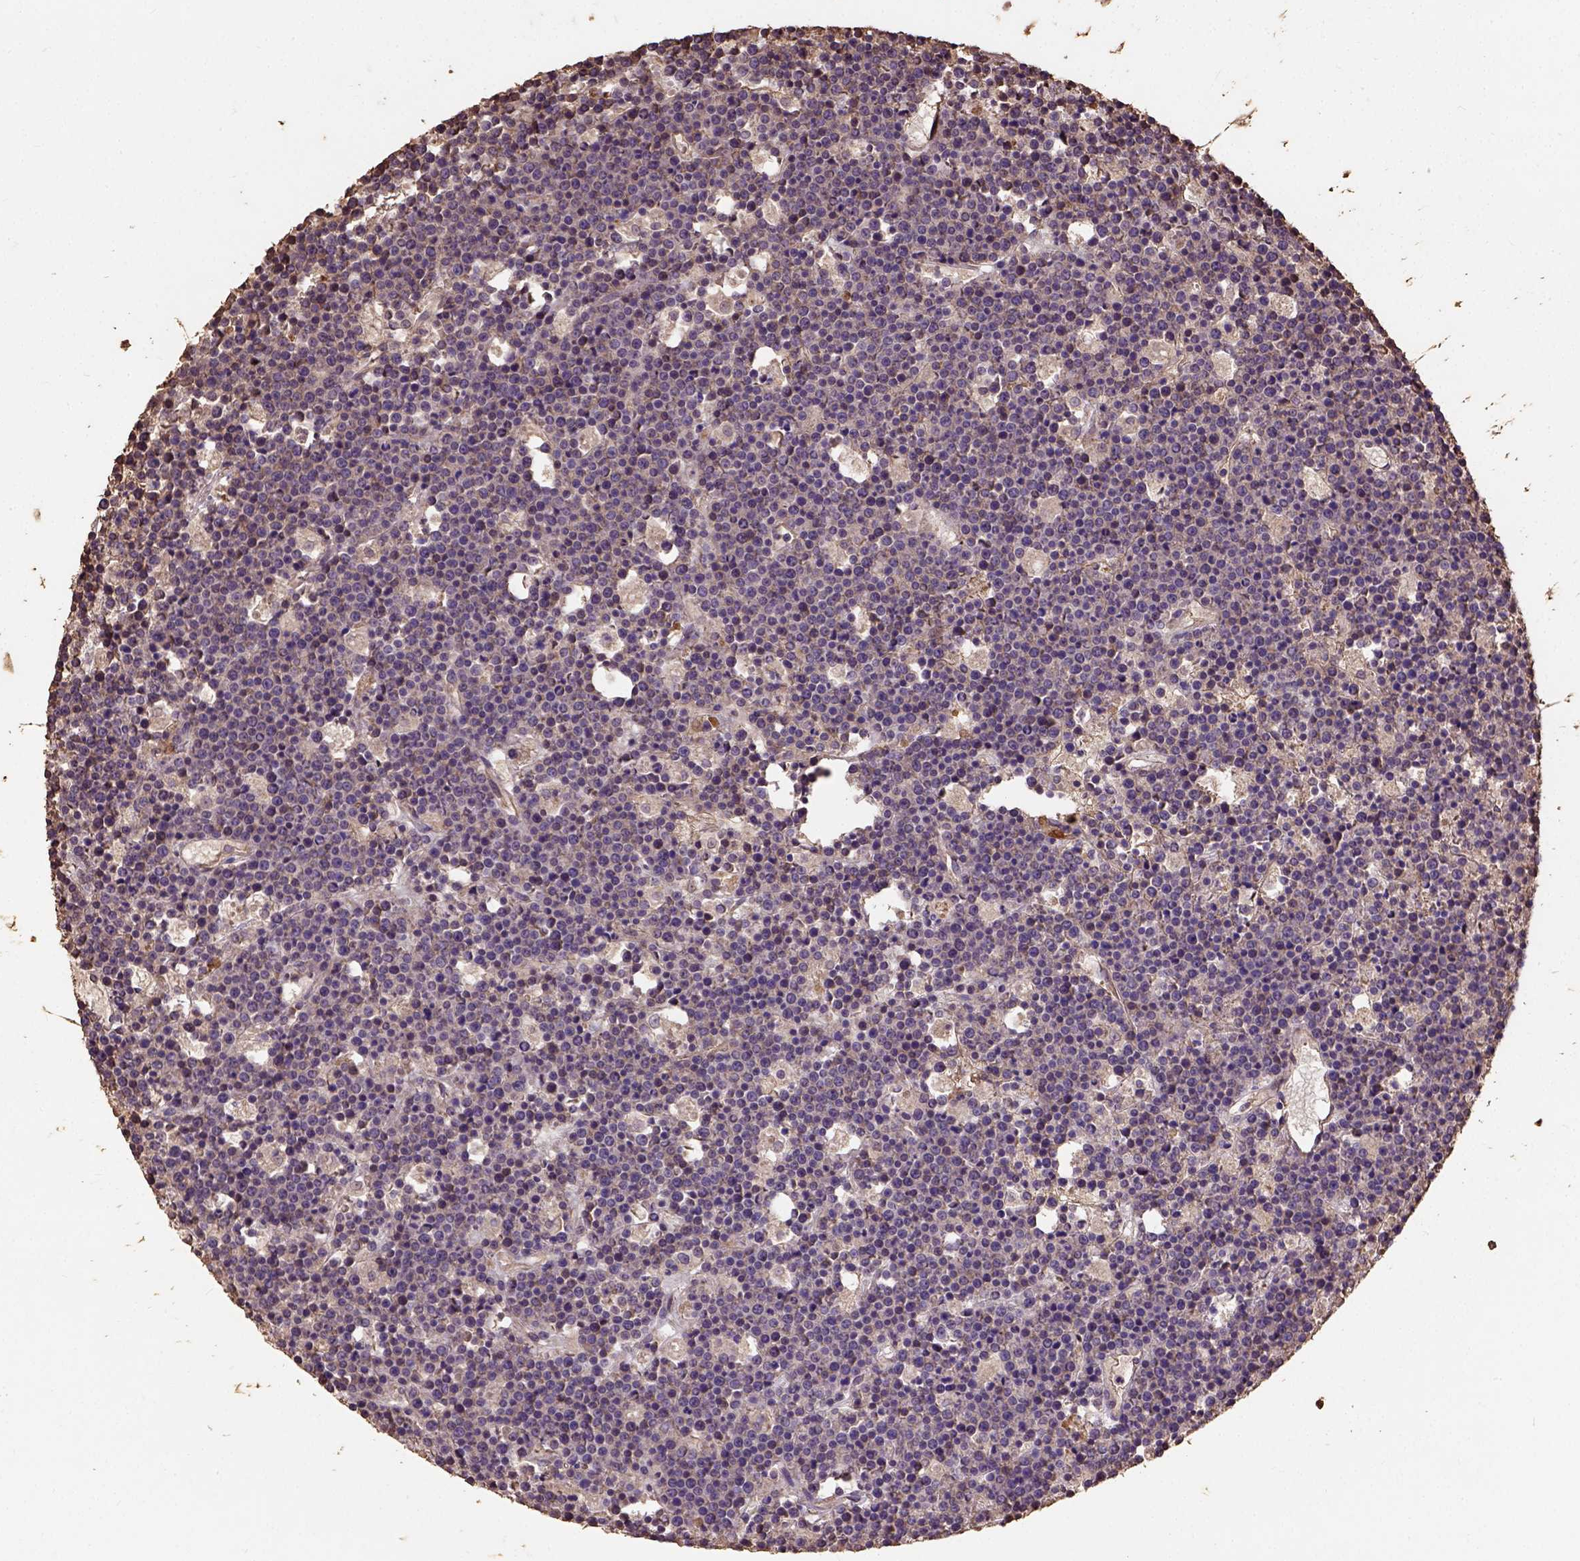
{"staining": {"intensity": "weak", "quantity": ">75%", "location": "cytoplasmic/membranous"}, "tissue": "lymphoma", "cell_type": "Tumor cells", "image_type": "cancer", "snomed": [{"axis": "morphology", "description": "Malignant lymphoma, non-Hodgkin's type, High grade"}, {"axis": "topography", "description": "Ovary"}], "caption": "IHC (DAB (3,3'-diaminobenzidine)) staining of malignant lymphoma, non-Hodgkin's type (high-grade) displays weak cytoplasmic/membranous protein staining in approximately >75% of tumor cells.", "gene": "ATP1B3", "patient": {"sex": "female", "age": 56}}